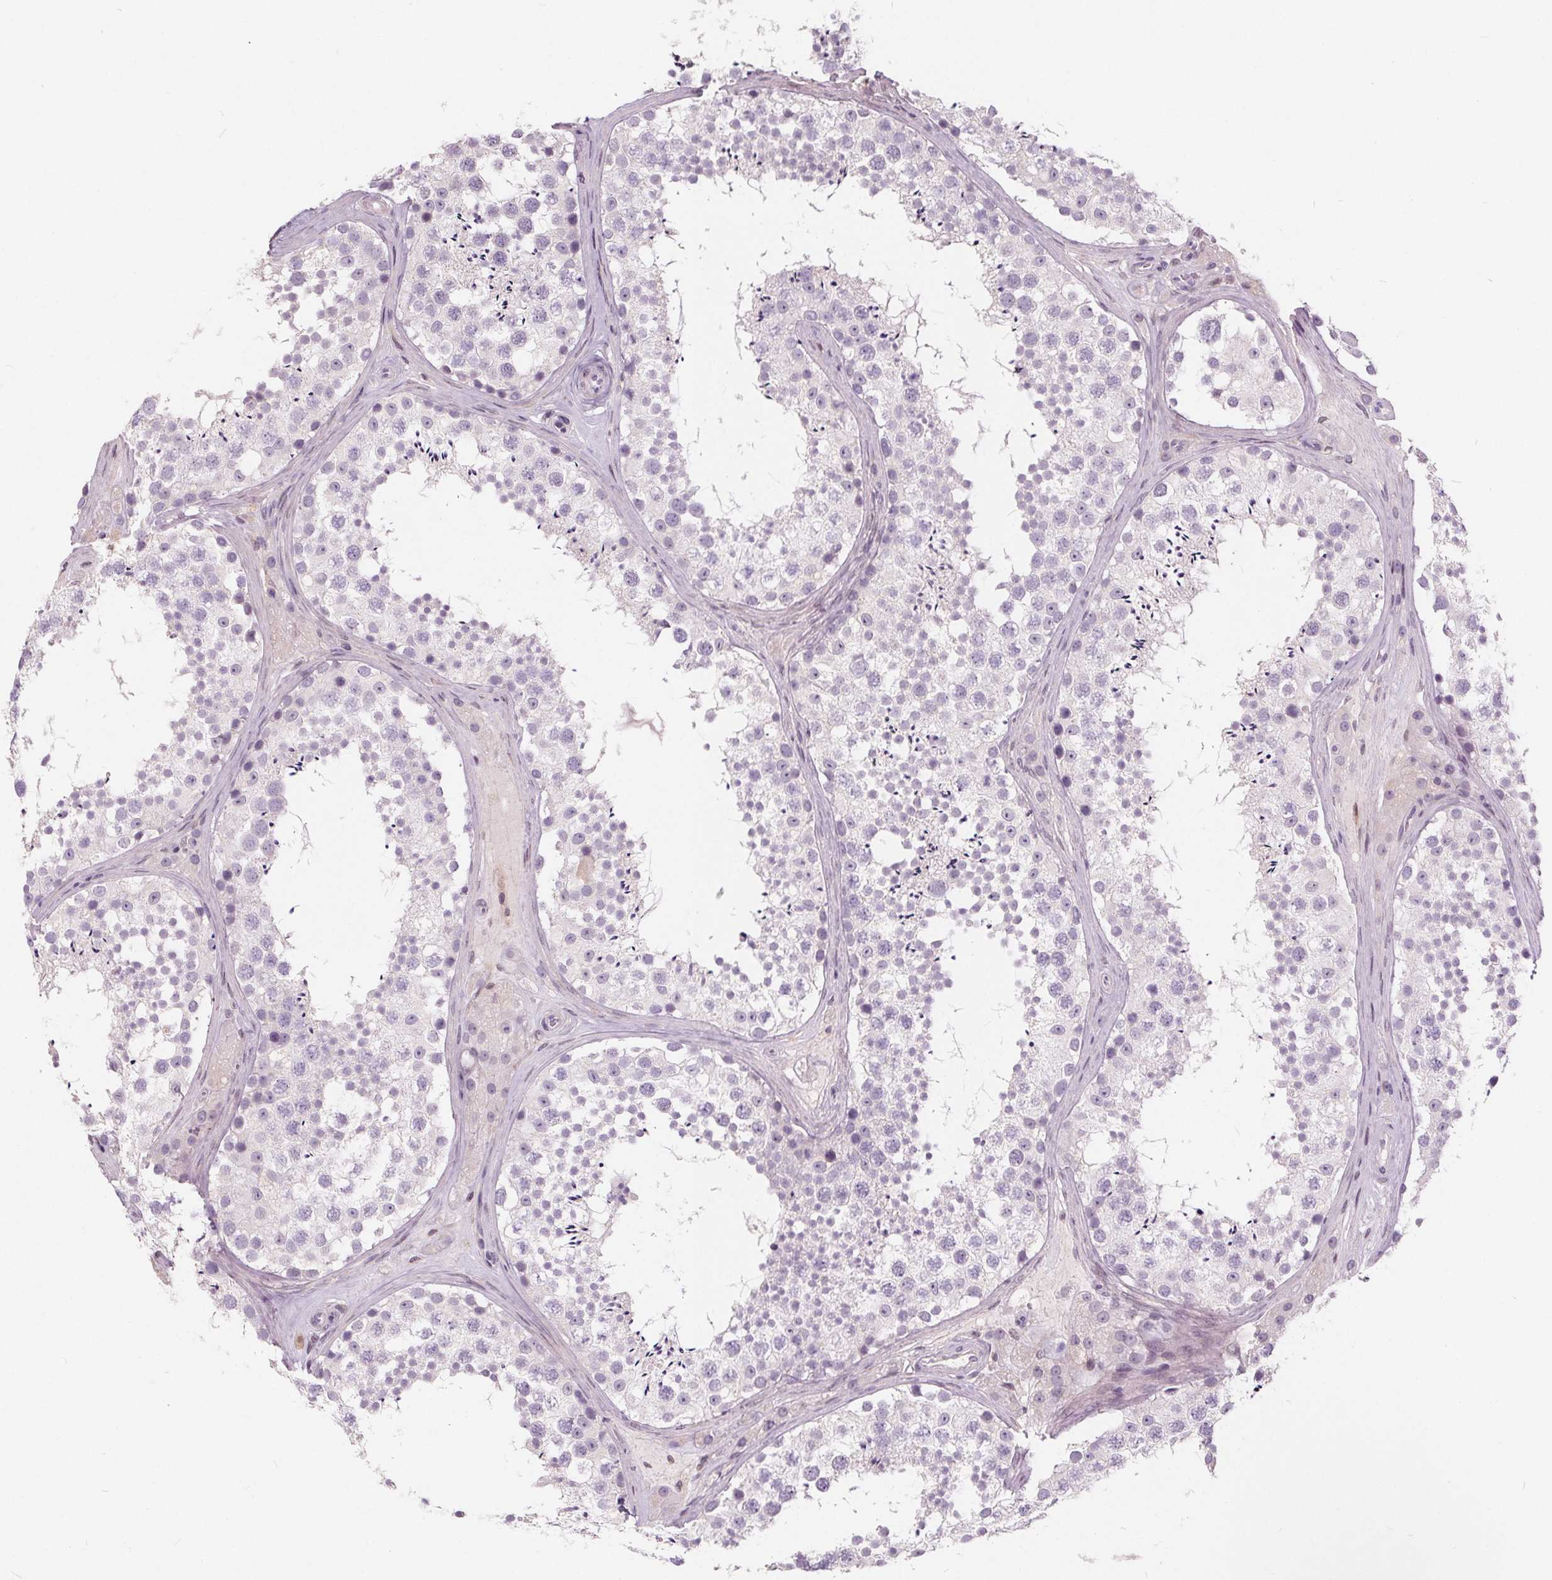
{"staining": {"intensity": "negative", "quantity": "none", "location": "none"}, "tissue": "testis", "cell_type": "Cells in seminiferous ducts", "image_type": "normal", "snomed": [{"axis": "morphology", "description": "Normal tissue, NOS"}, {"axis": "topography", "description": "Testis"}], "caption": "Immunohistochemical staining of normal human testis shows no significant positivity in cells in seminiferous ducts. (DAB (3,3'-diaminobenzidine) immunohistochemistry with hematoxylin counter stain).", "gene": "HAAO", "patient": {"sex": "male", "age": 41}}